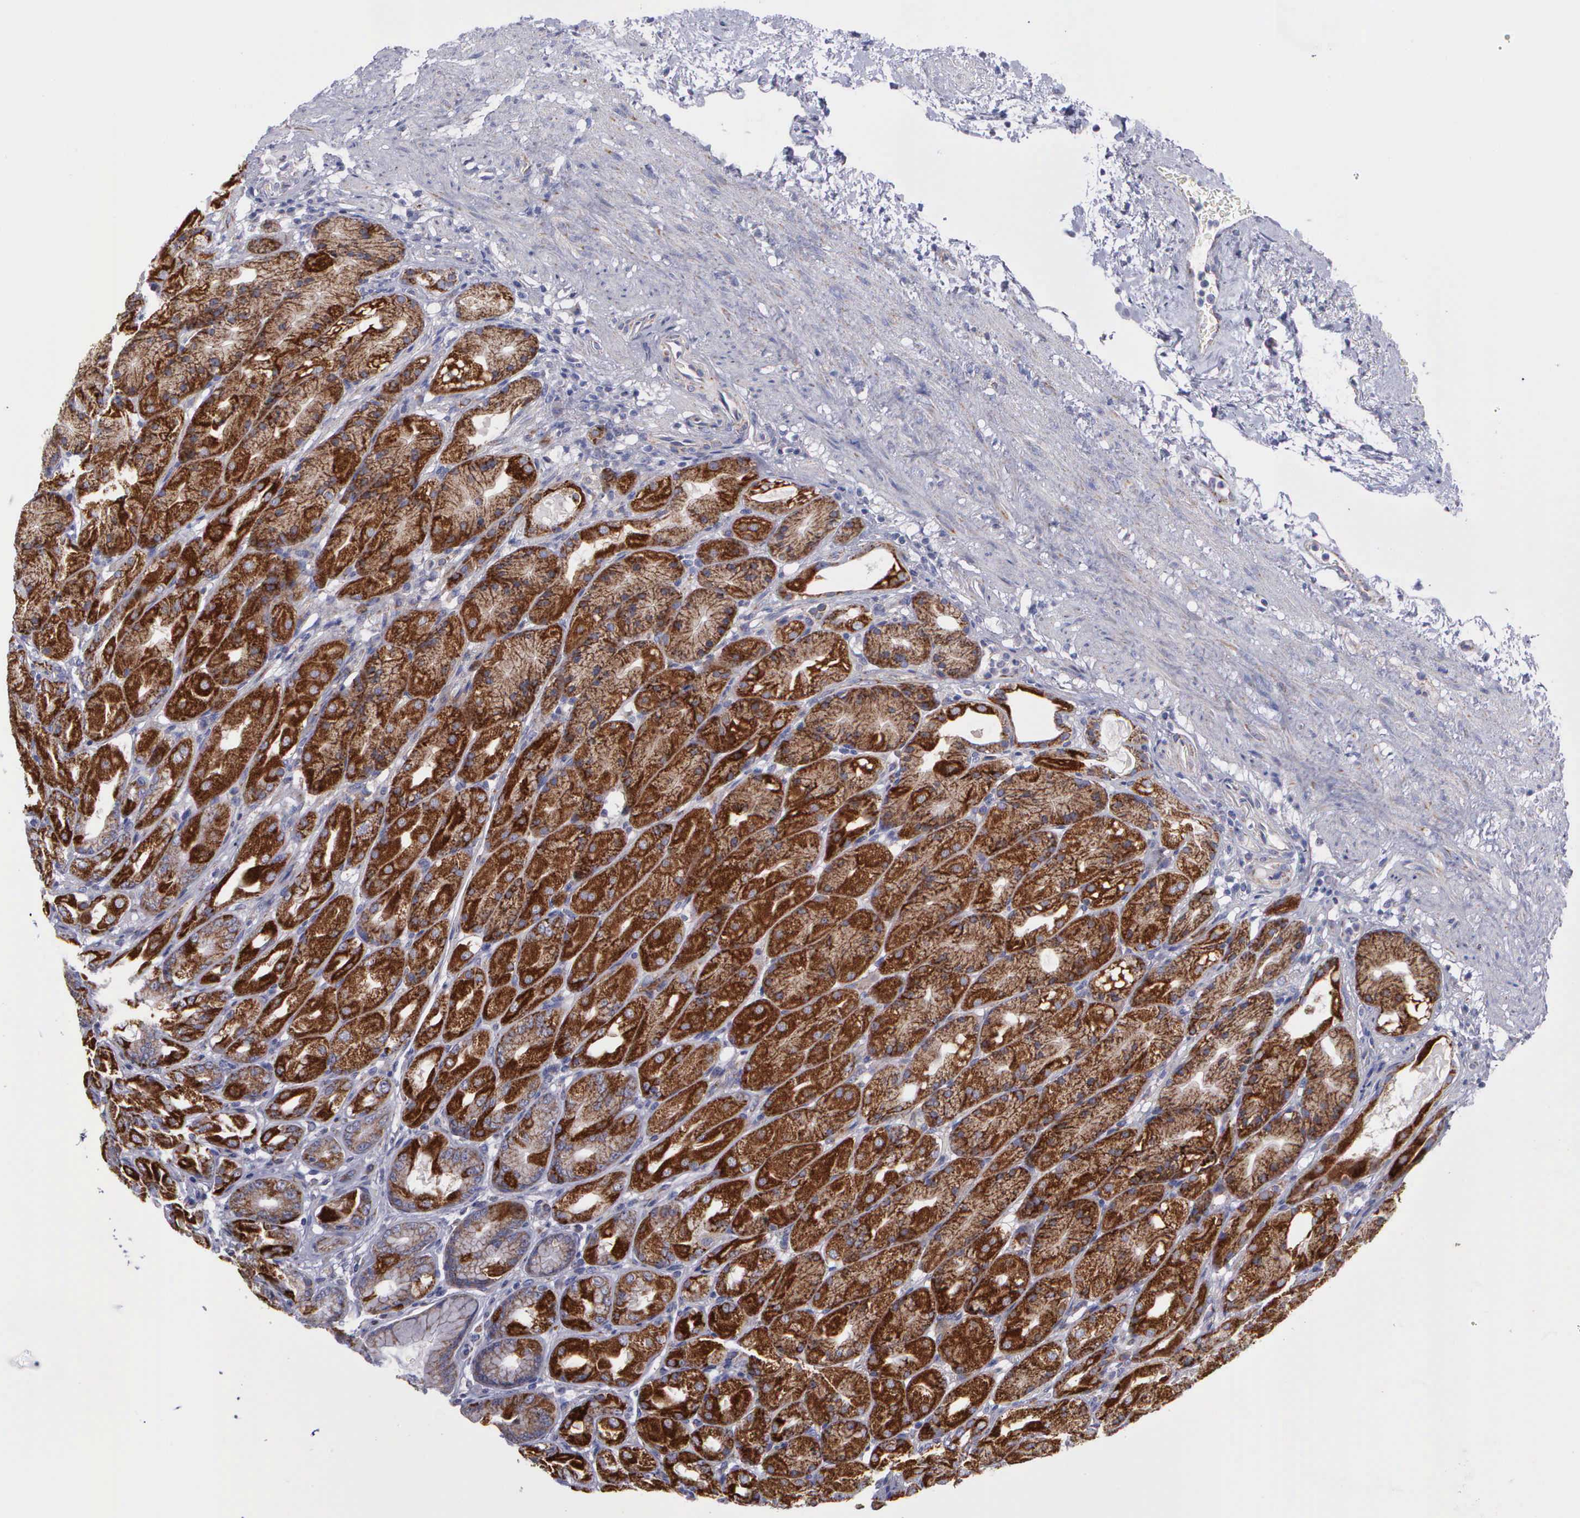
{"staining": {"intensity": "strong", "quantity": ">75%", "location": "cytoplasmic/membranous"}, "tissue": "stomach", "cell_type": "Glandular cells", "image_type": "normal", "snomed": [{"axis": "morphology", "description": "Normal tissue, NOS"}, {"axis": "topography", "description": "Stomach, upper"}], "caption": "Immunohistochemical staining of unremarkable human stomach displays strong cytoplasmic/membranous protein positivity in approximately >75% of glandular cells.", "gene": "SYNJ2BP", "patient": {"sex": "female", "age": 75}}